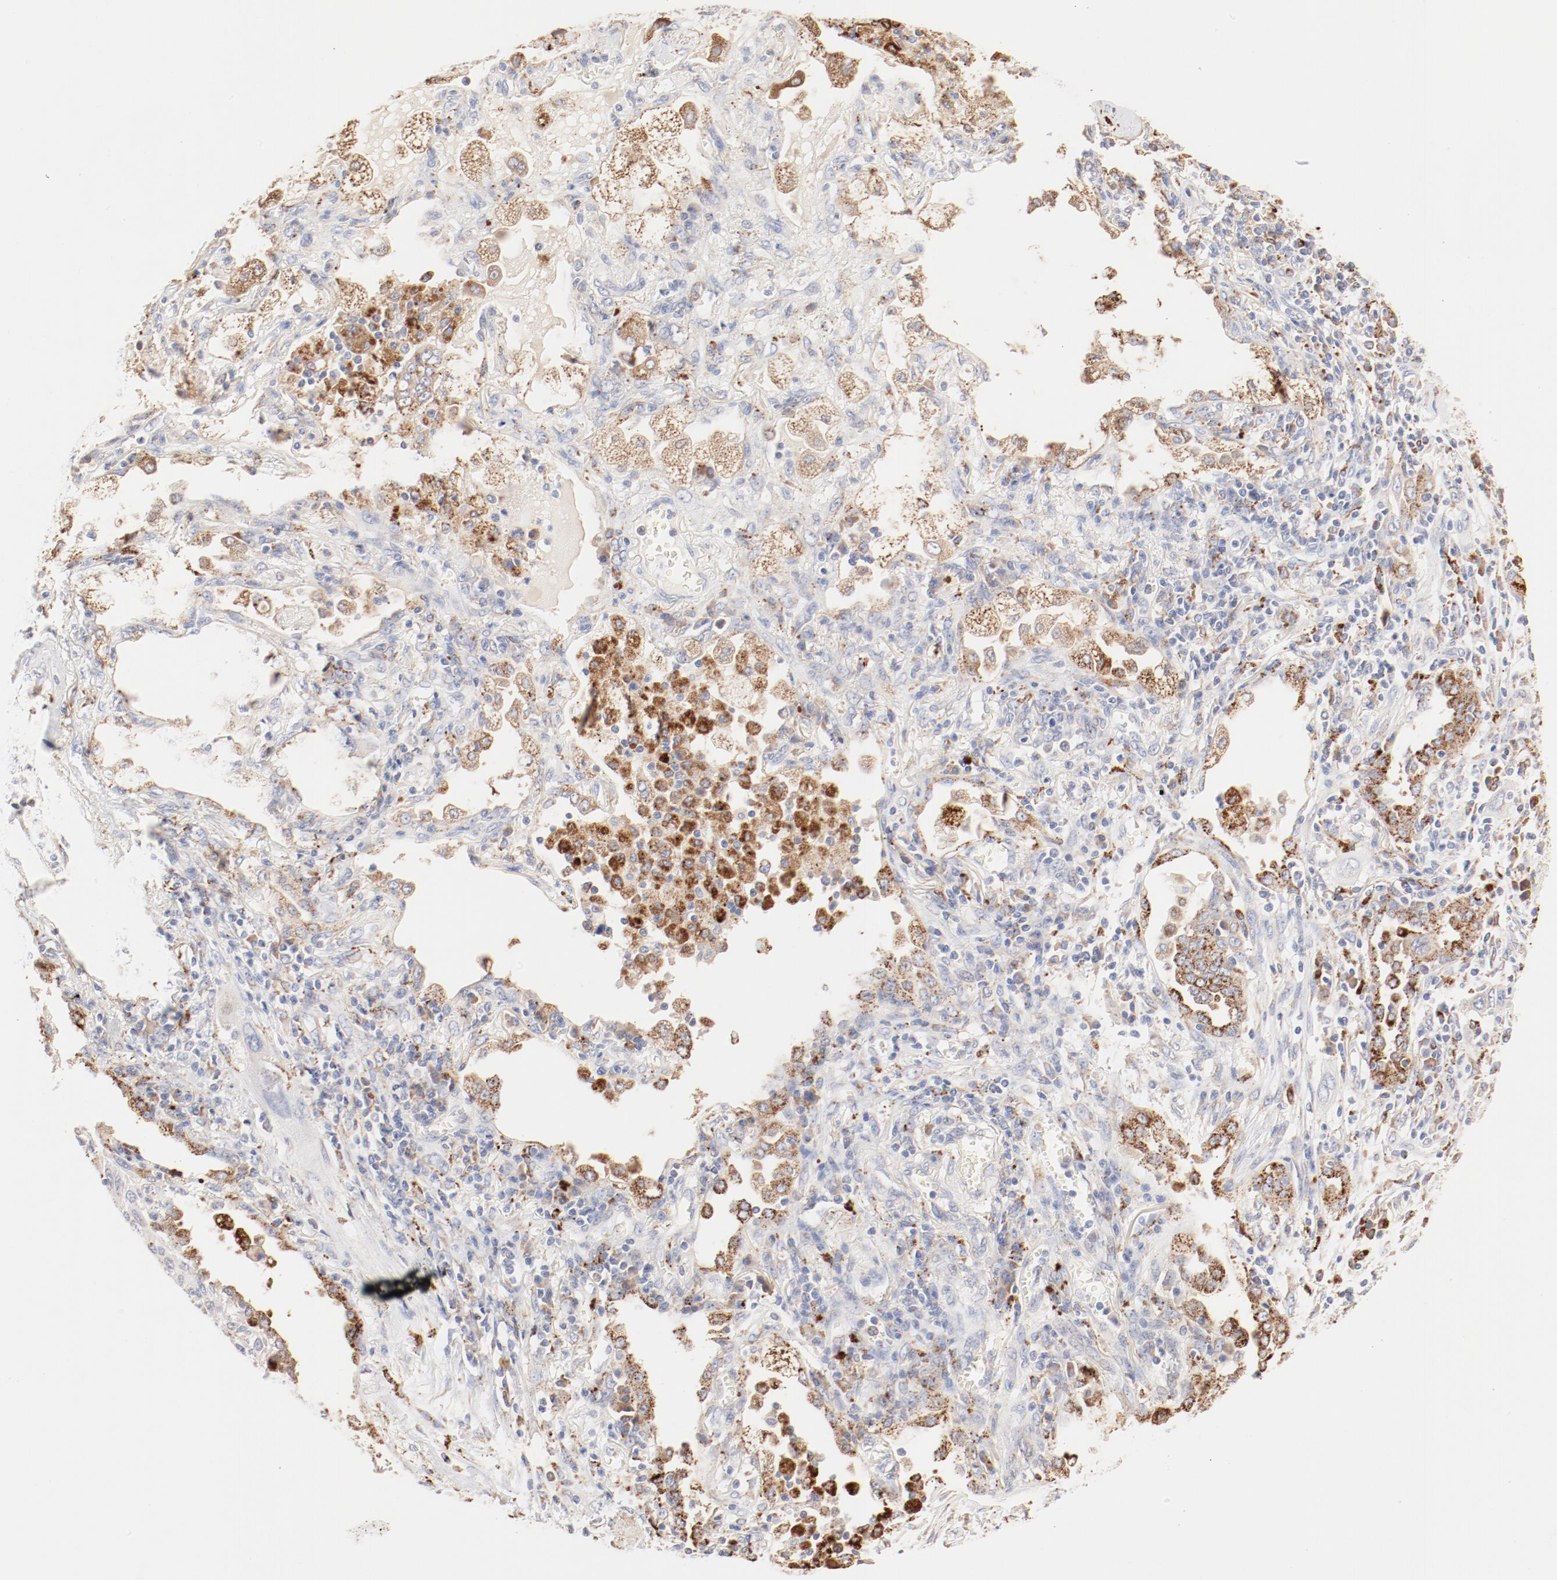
{"staining": {"intensity": "negative", "quantity": "none", "location": "none"}, "tissue": "lung cancer", "cell_type": "Tumor cells", "image_type": "cancer", "snomed": [{"axis": "morphology", "description": "Squamous cell carcinoma, NOS"}, {"axis": "topography", "description": "Lung"}], "caption": "Tumor cells are negative for brown protein staining in lung cancer.", "gene": "CTSH", "patient": {"sex": "female", "age": 76}}